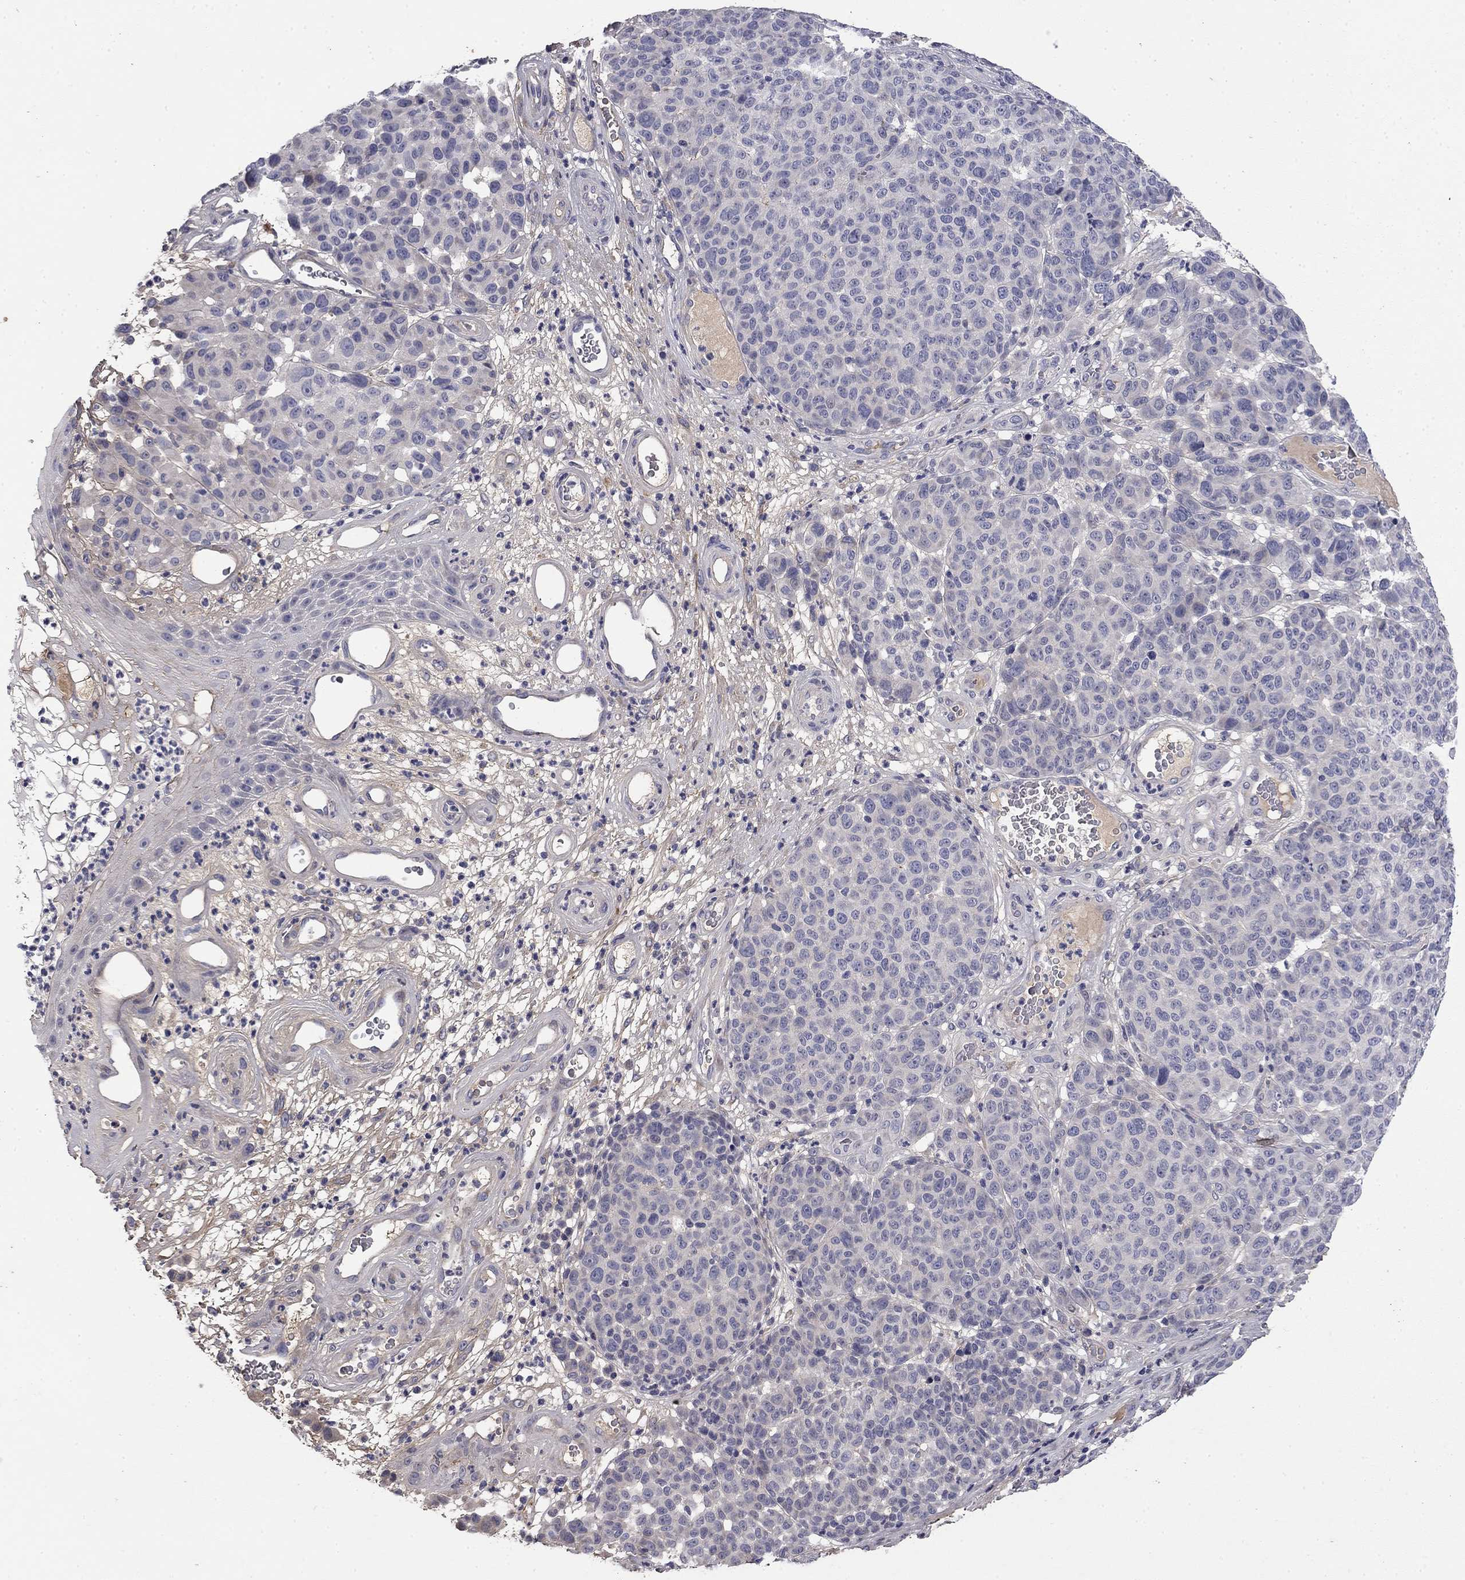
{"staining": {"intensity": "negative", "quantity": "none", "location": "none"}, "tissue": "melanoma", "cell_type": "Tumor cells", "image_type": "cancer", "snomed": [{"axis": "morphology", "description": "Malignant melanoma, NOS"}, {"axis": "topography", "description": "Skin"}], "caption": "Micrograph shows no protein positivity in tumor cells of melanoma tissue.", "gene": "COL2A1", "patient": {"sex": "male", "age": 59}}